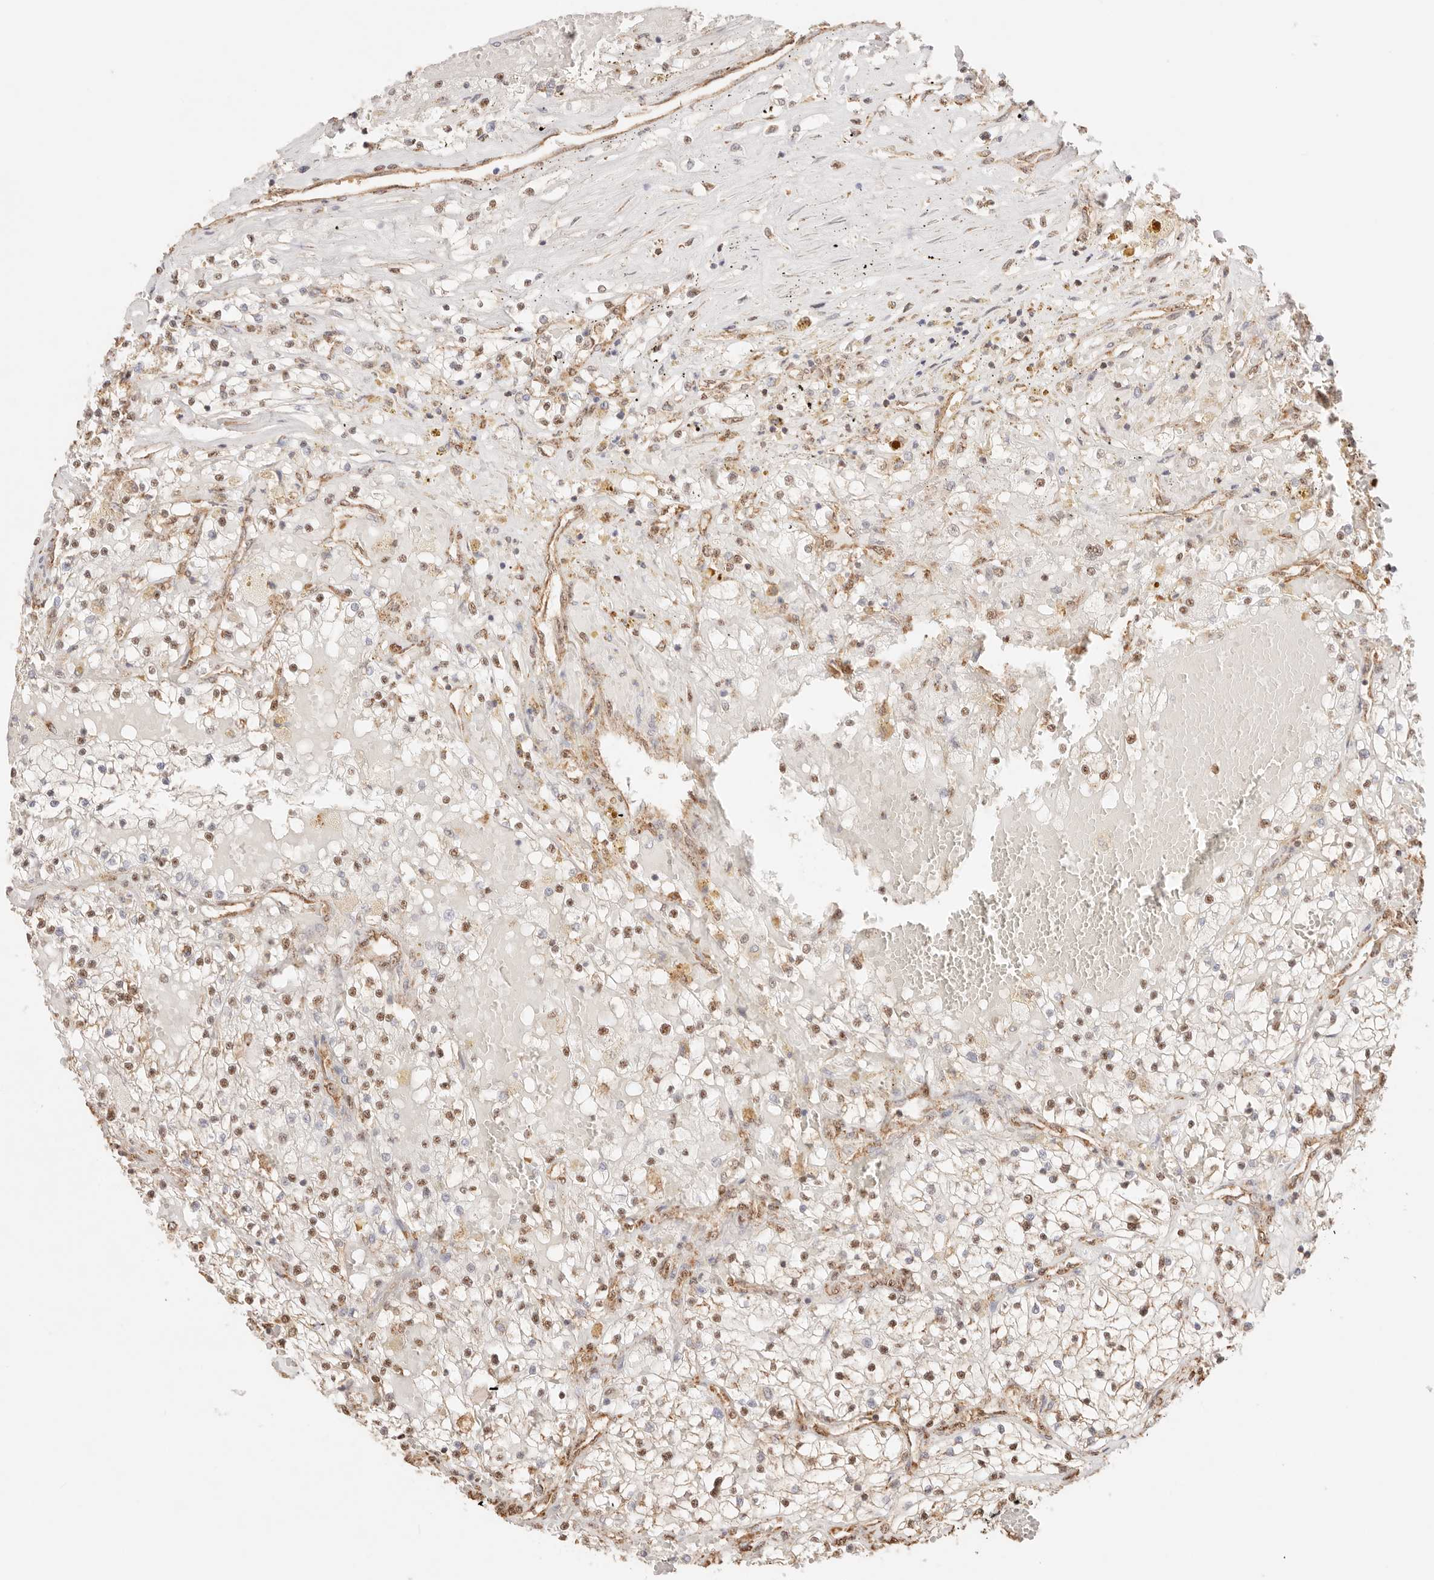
{"staining": {"intensity": "moderate", "quantity": ">75%", "location": "nuclear"}, "tissue": "renal cancer", "cell_type": "Tumor cells", "image_type": "cancer", "snomed": [{"axis": "morphology", "description": "Normal tissue, NOS"}, {"axis": "morphology", "description": "Adenocarcinoma, NOS"}, {"axis": "topography", "description": "Kidney"}], "caption": "Tumor cells exhibit medium levels of moderate nuclear expression in approximately >75% of cells in renal cancer.", "gene": "IL1R2", "patient": {"sex": "male", "age": 68}}